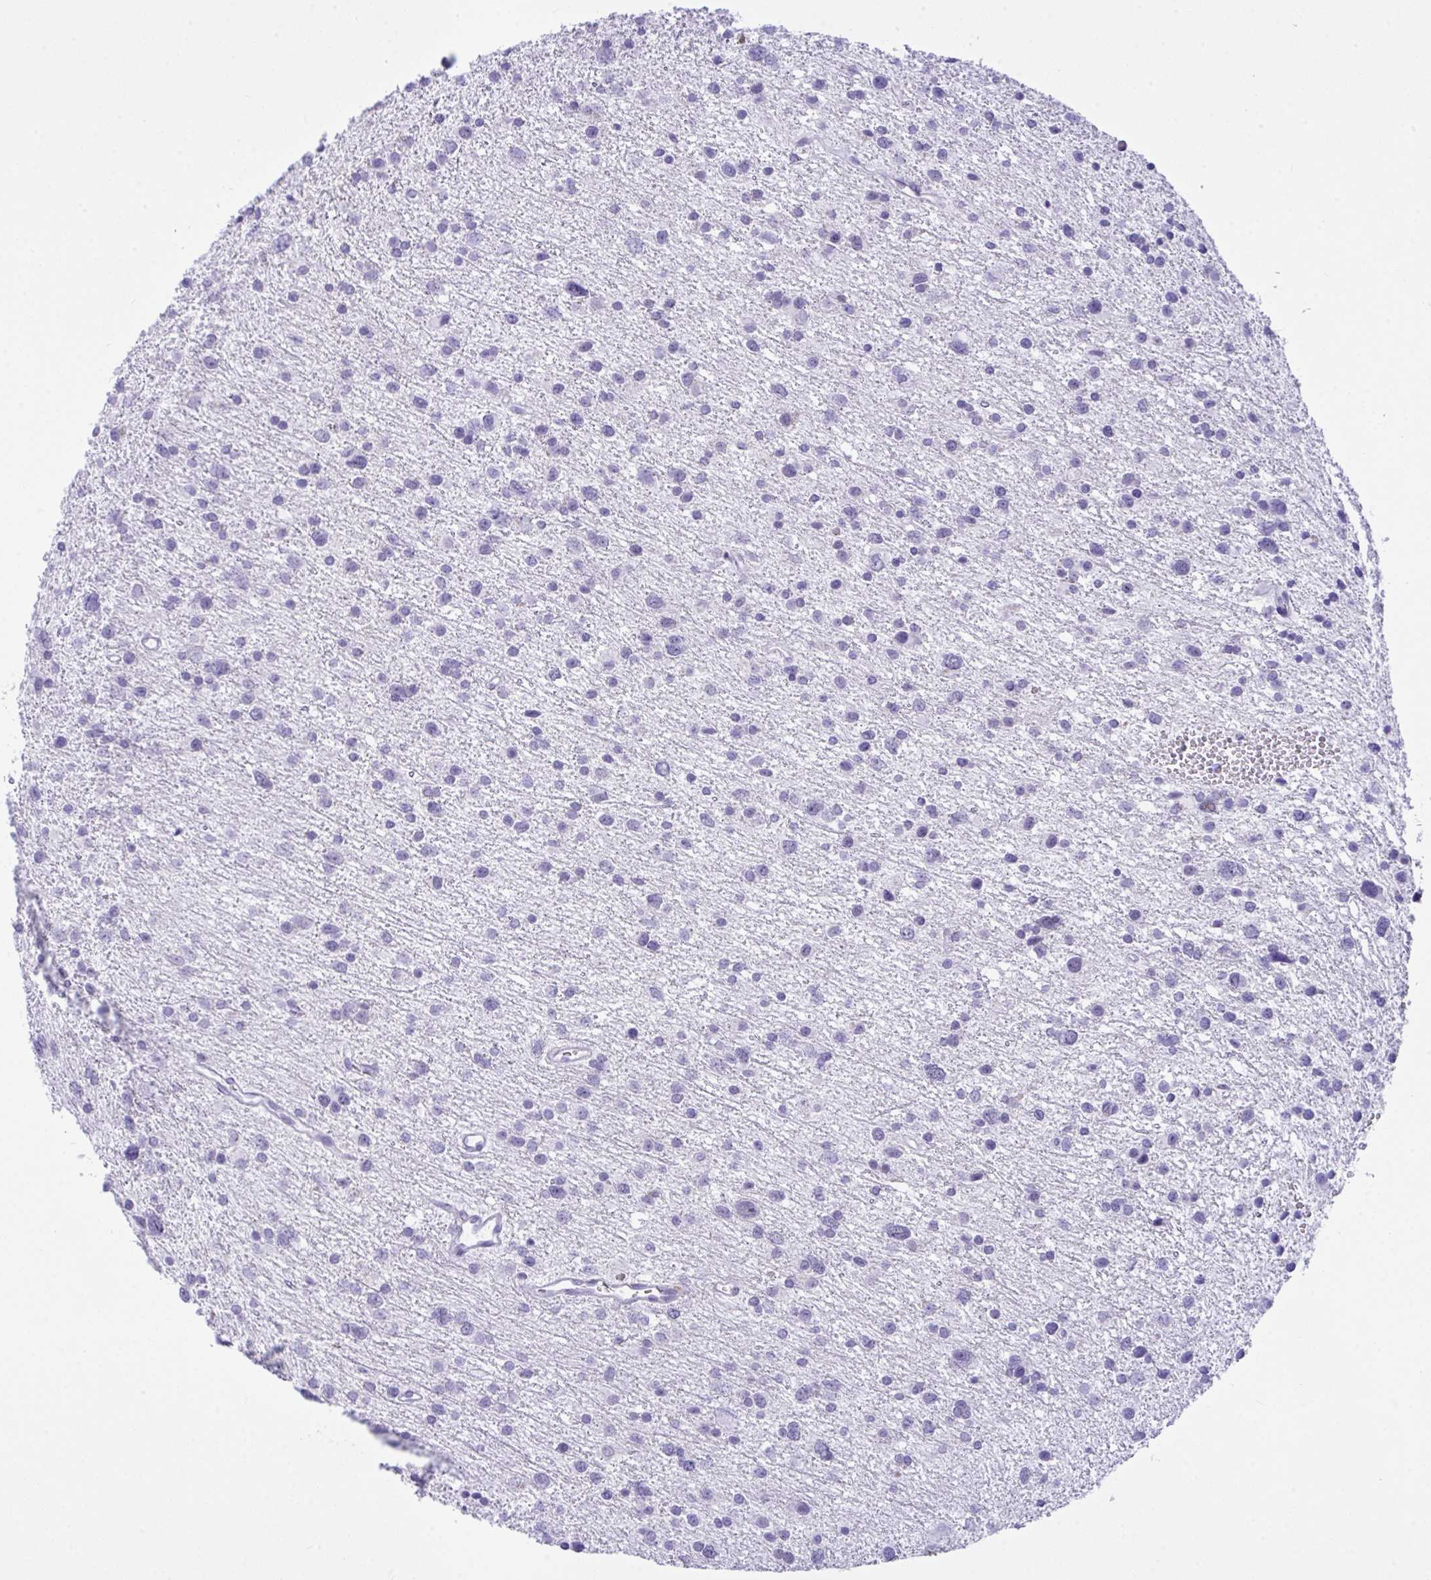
{"staining": {"intensity": "negative", "quantity": "none", "location": "none"}, "tissue": "glioma", "cell_type": "Tumor cells", "image_type": "cancer", "snomed": [{"axis": "morphology", "description": "Glioma, malignant, Low grade"}, {"axis": "topography", "description": "Brain"}], "caption": "An IHC histopathology image of malignant glioma (low-grade) is shown. There is no staining in tumor cells of malignant glioma (low-grade). The staining was performed using DAB to visualize the protein expression in brown, while the nuclei were stained in blue with hematoxylin (Magnification: 20x).", "gene": "ELN", "patient": {"sex": "female", "age": 55}}